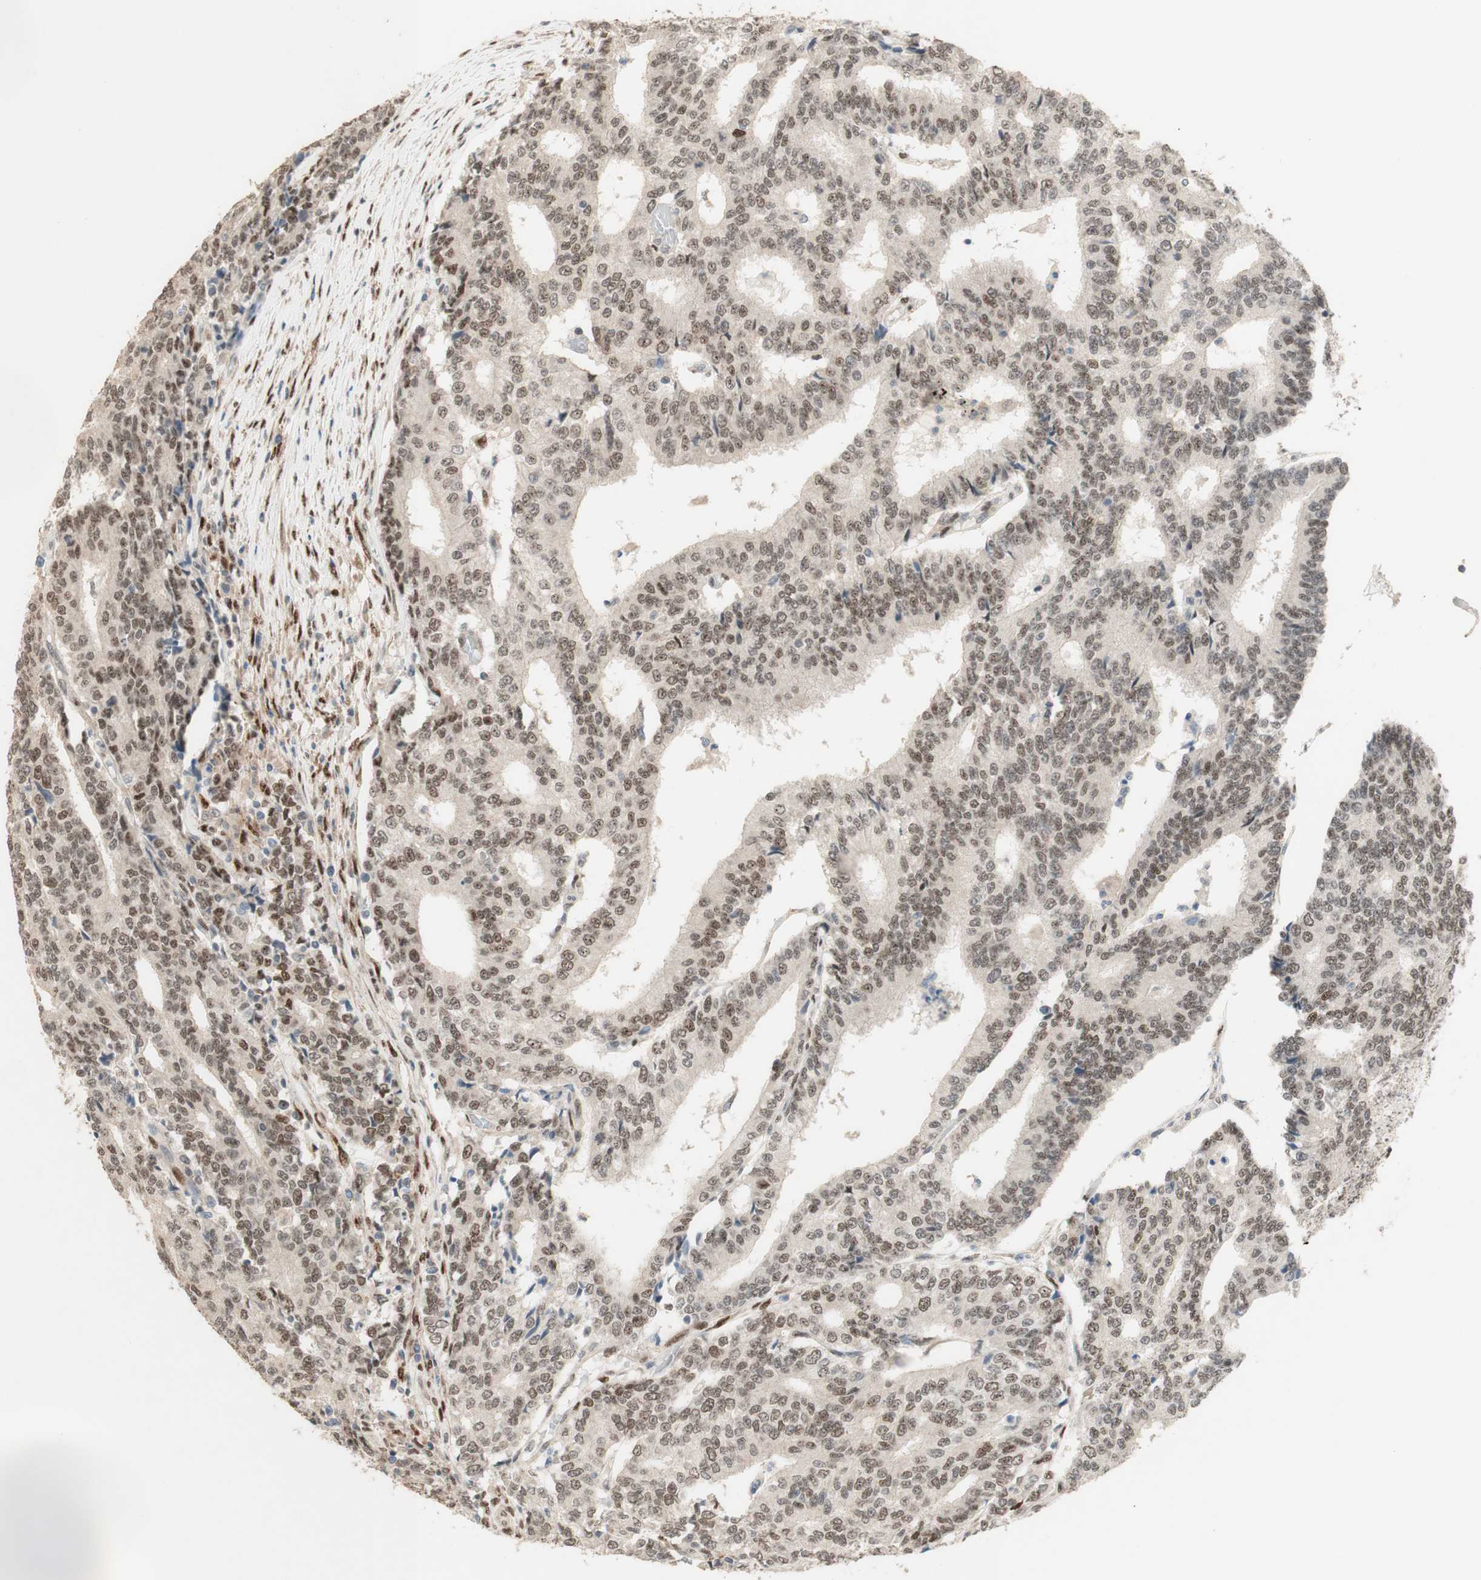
{"staining": {"intensity": "moderate", "quantity": "25%-75%", "location": "nuclear"}, "tissue": "prostate cancer", "cell_type": "Tumor cells", "image_type": "cancer", "snomed": [{"axis": "morphology", "description": "Normal tissue, NOS"}, {"axis": "morphology", "description": "Adenocarcinoma, High grade"}, {"axis": "topography", "description": "Prostate"}, {"axis": "topography", "description": "Seminal veicle"}], "caption": "Moderate nuclear protein staining is identified in approximately 25%-75% of tumor cells in prostate high-grade adenocarcinoma.", "gene": "FOXP1", "patient": {"sex": "male", "age": 55}}